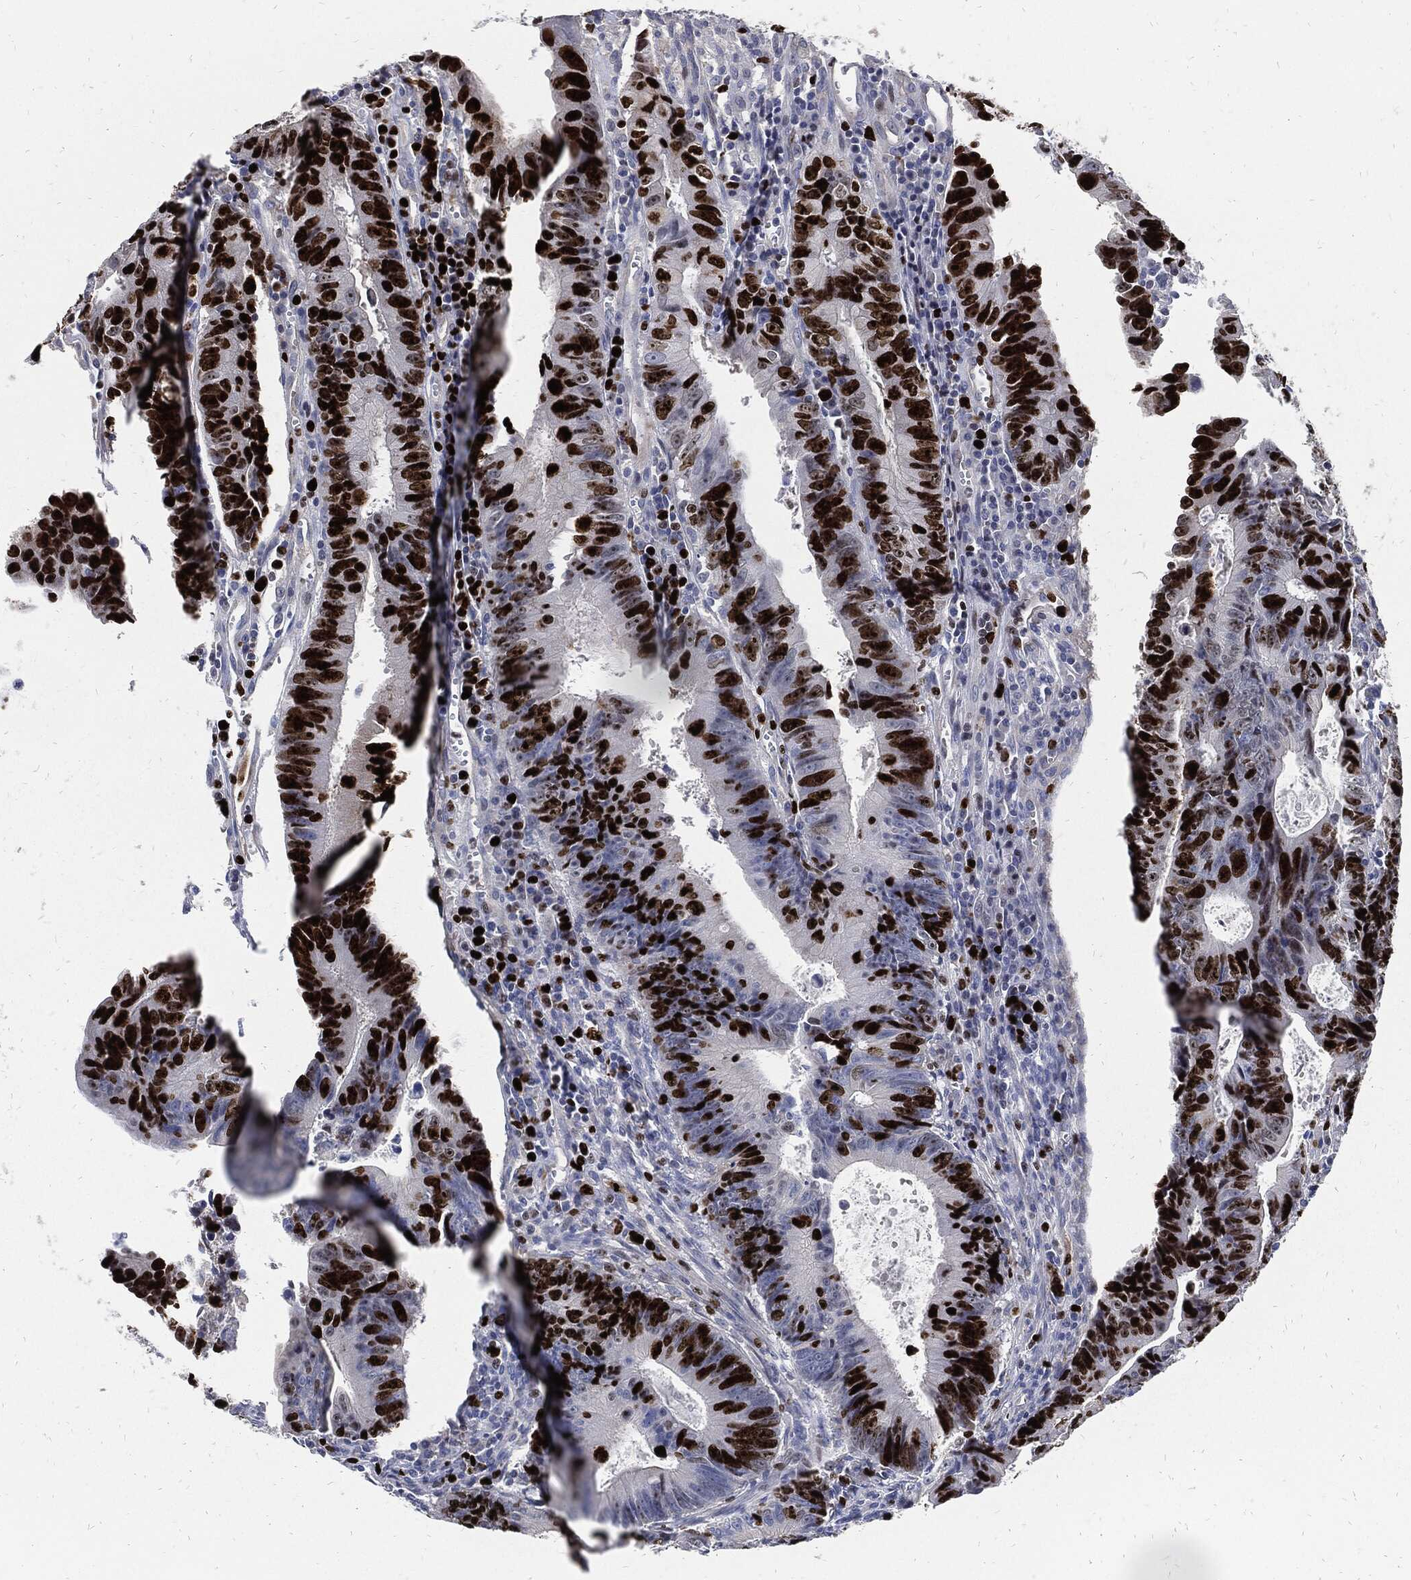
{"staining": {"intensity": "strong", "quantity": ">75%", "location": "nuclear"}, "tissue": "colorectal cancer", "cell_type": "Tumor cells", "image_type": "cancer", "snomed": [{"axis": "morphology", "description": "Adenocarcinoma, NOS"}, {"axis": "topography", "description": "Colon"}], "caption": "Colorectal cancer (adenocarcinoma) was stained to show a protein in brown. There is high levels of strong nuclear staining in about >75% of tumor cells. (Brightfield microscopy of DAB IHC at high magnification).", "gene": "MKI67", "patient": {"sex": "female", "age": 87}}